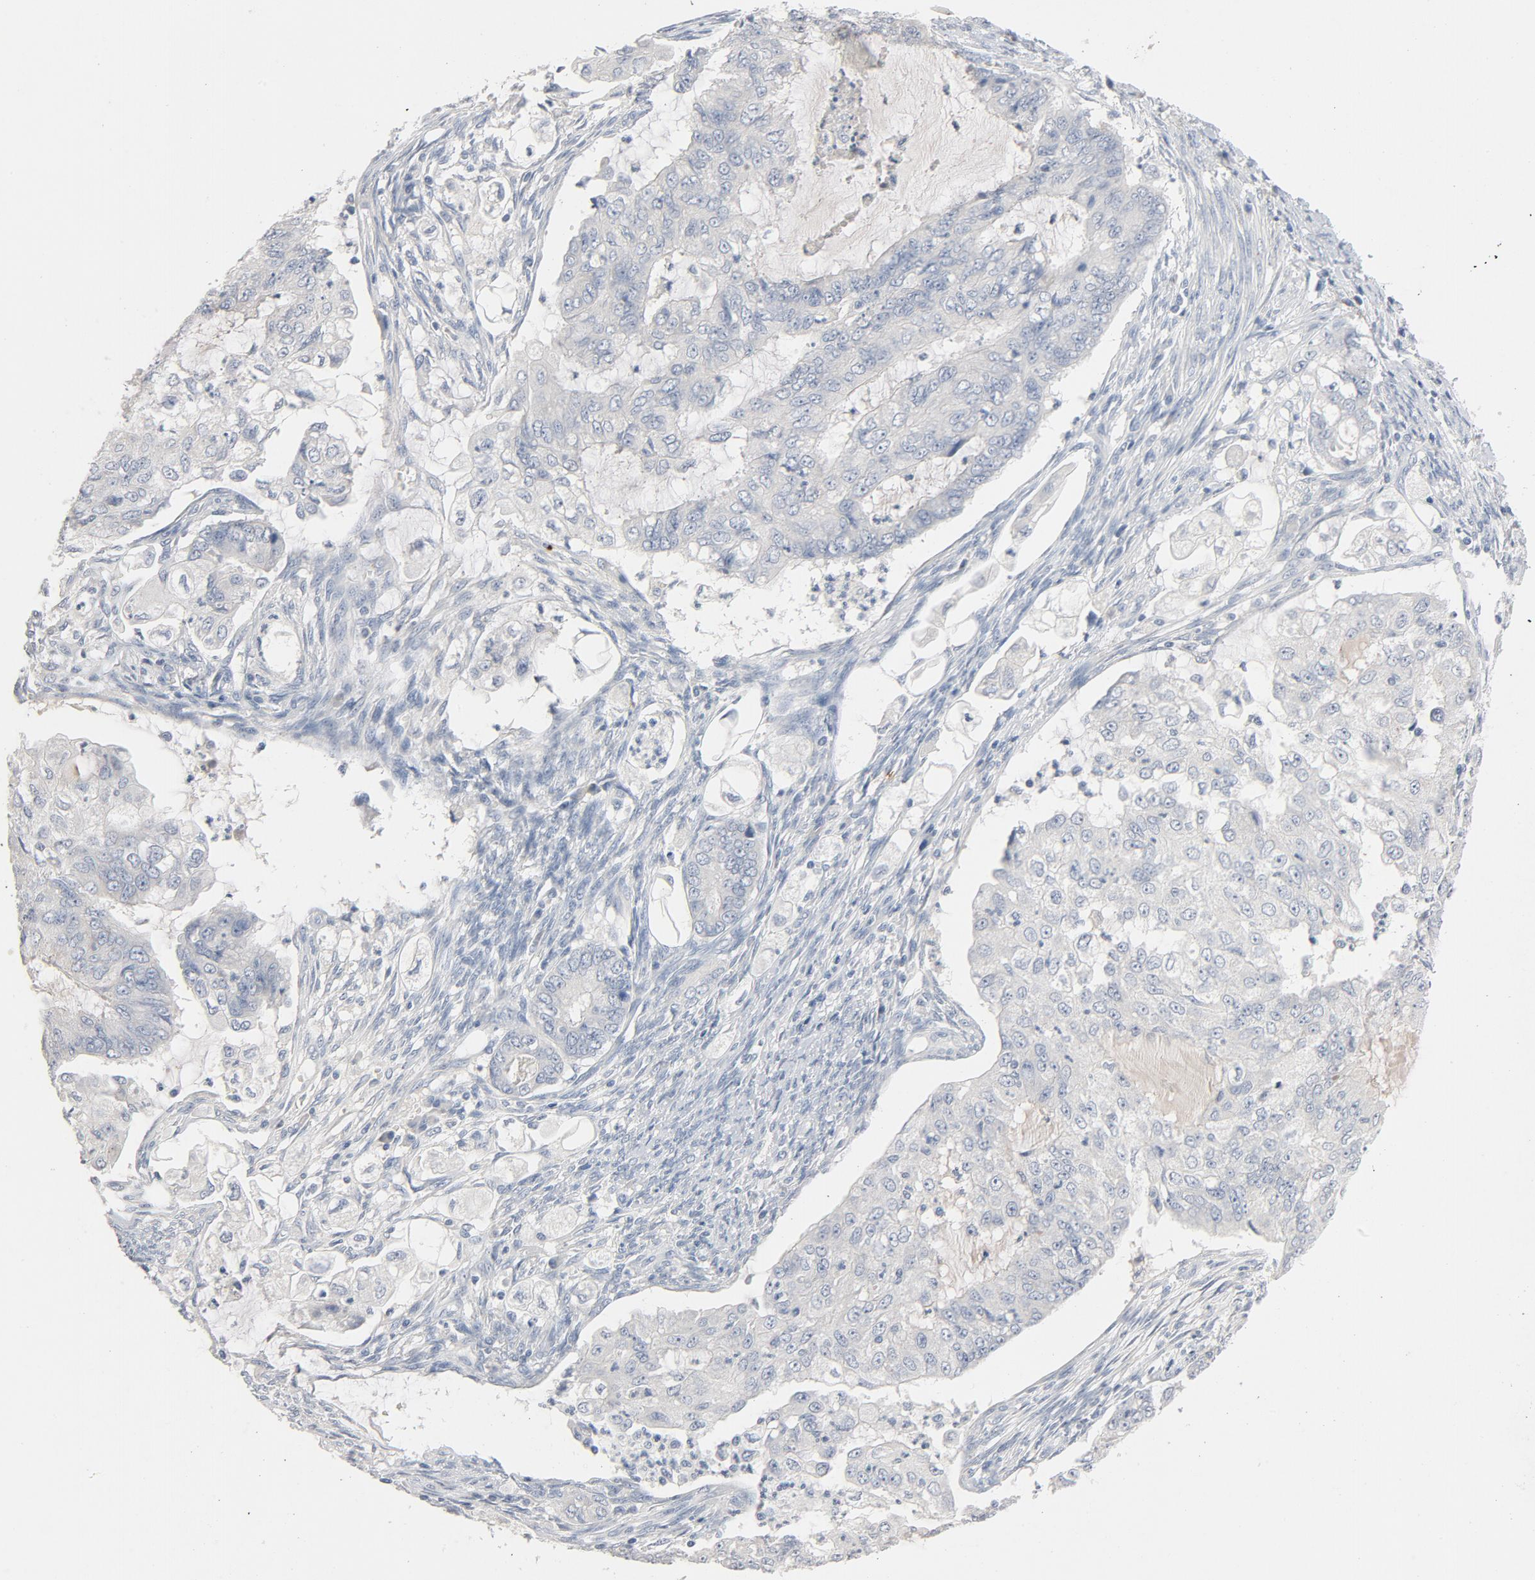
{"staining": {"intensity": "negative", "quantity": "none", "location": "none"}, "tissue": "endometrial cancer", "cell_type": "Tumor cells", "image_type": "cancer", "snomed": [{"axis": "morphology", "description": "Adenocarcinoma, NOS"}, {"axis": "topography", "description": "Endometrium"}], "caption": "An immunohistochemistry histopathology image of endometrial cancer (adenocarcinoma) is shown. There is no staining in tumor cells of endometrial cancer (adenocarcinoma).", "gene": "ZCCHC13", "patient": {"sex": "female", "age": 75}}